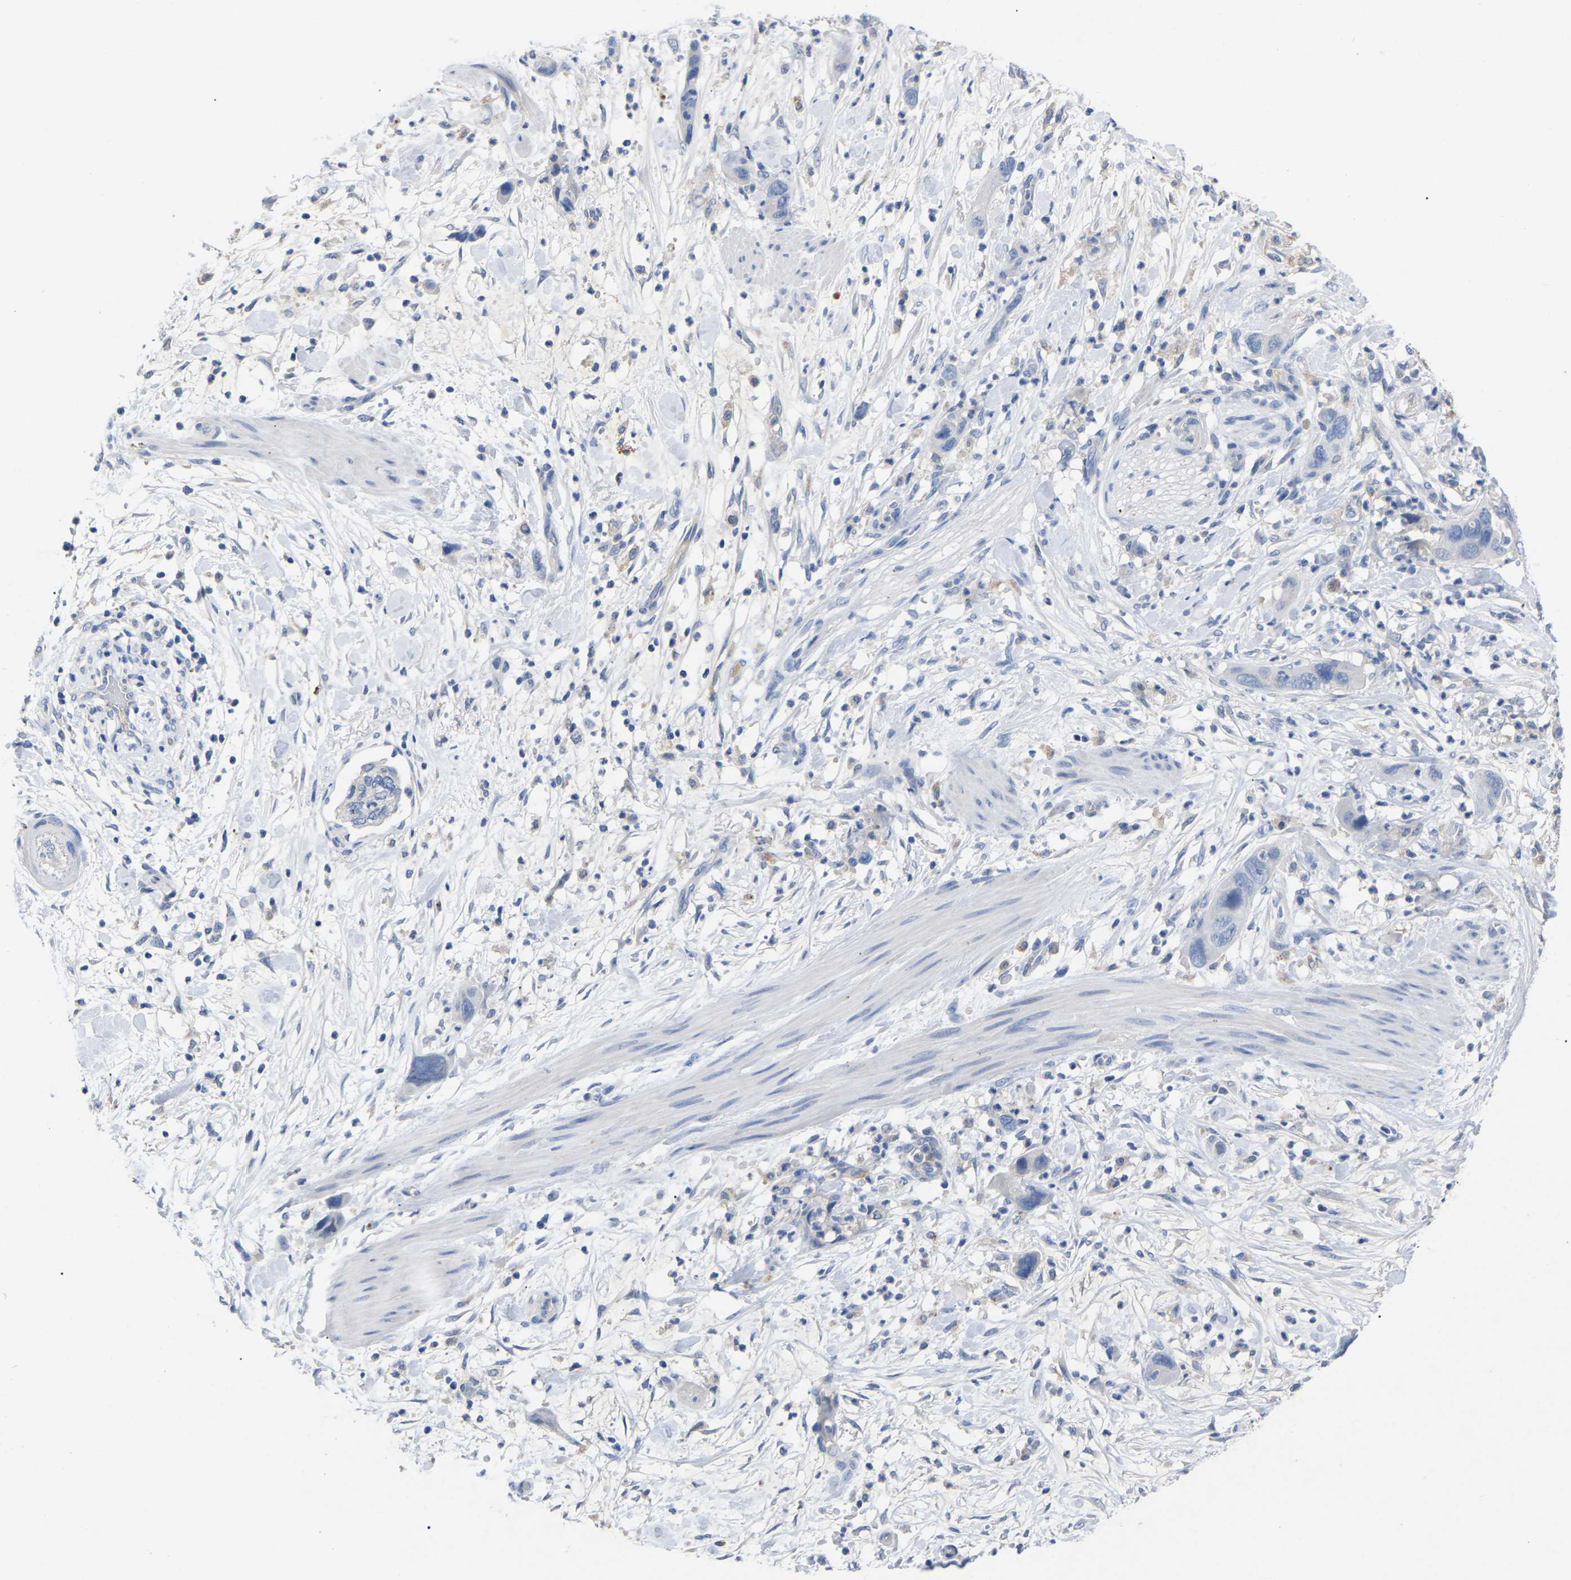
{"staining": {"intensity": "negative", "quantity": "none", "location": "none"}, "tissue": "pancreatic cancer", "cell_type": "Tumor cells", "image_type": "cancer", "snomed": [{"axis": "morphology", "description": "Adenocarcinoma, NOS"}, {"axis": "topography", "description": "Pancreas"}], "caption": "Protein analysis of pancreatic cancer (adenocarcinoma) exhibits no significant staining in tumor cells.", "gene": "SMPD2", "patient": {"sex": "female", "age": 71}}